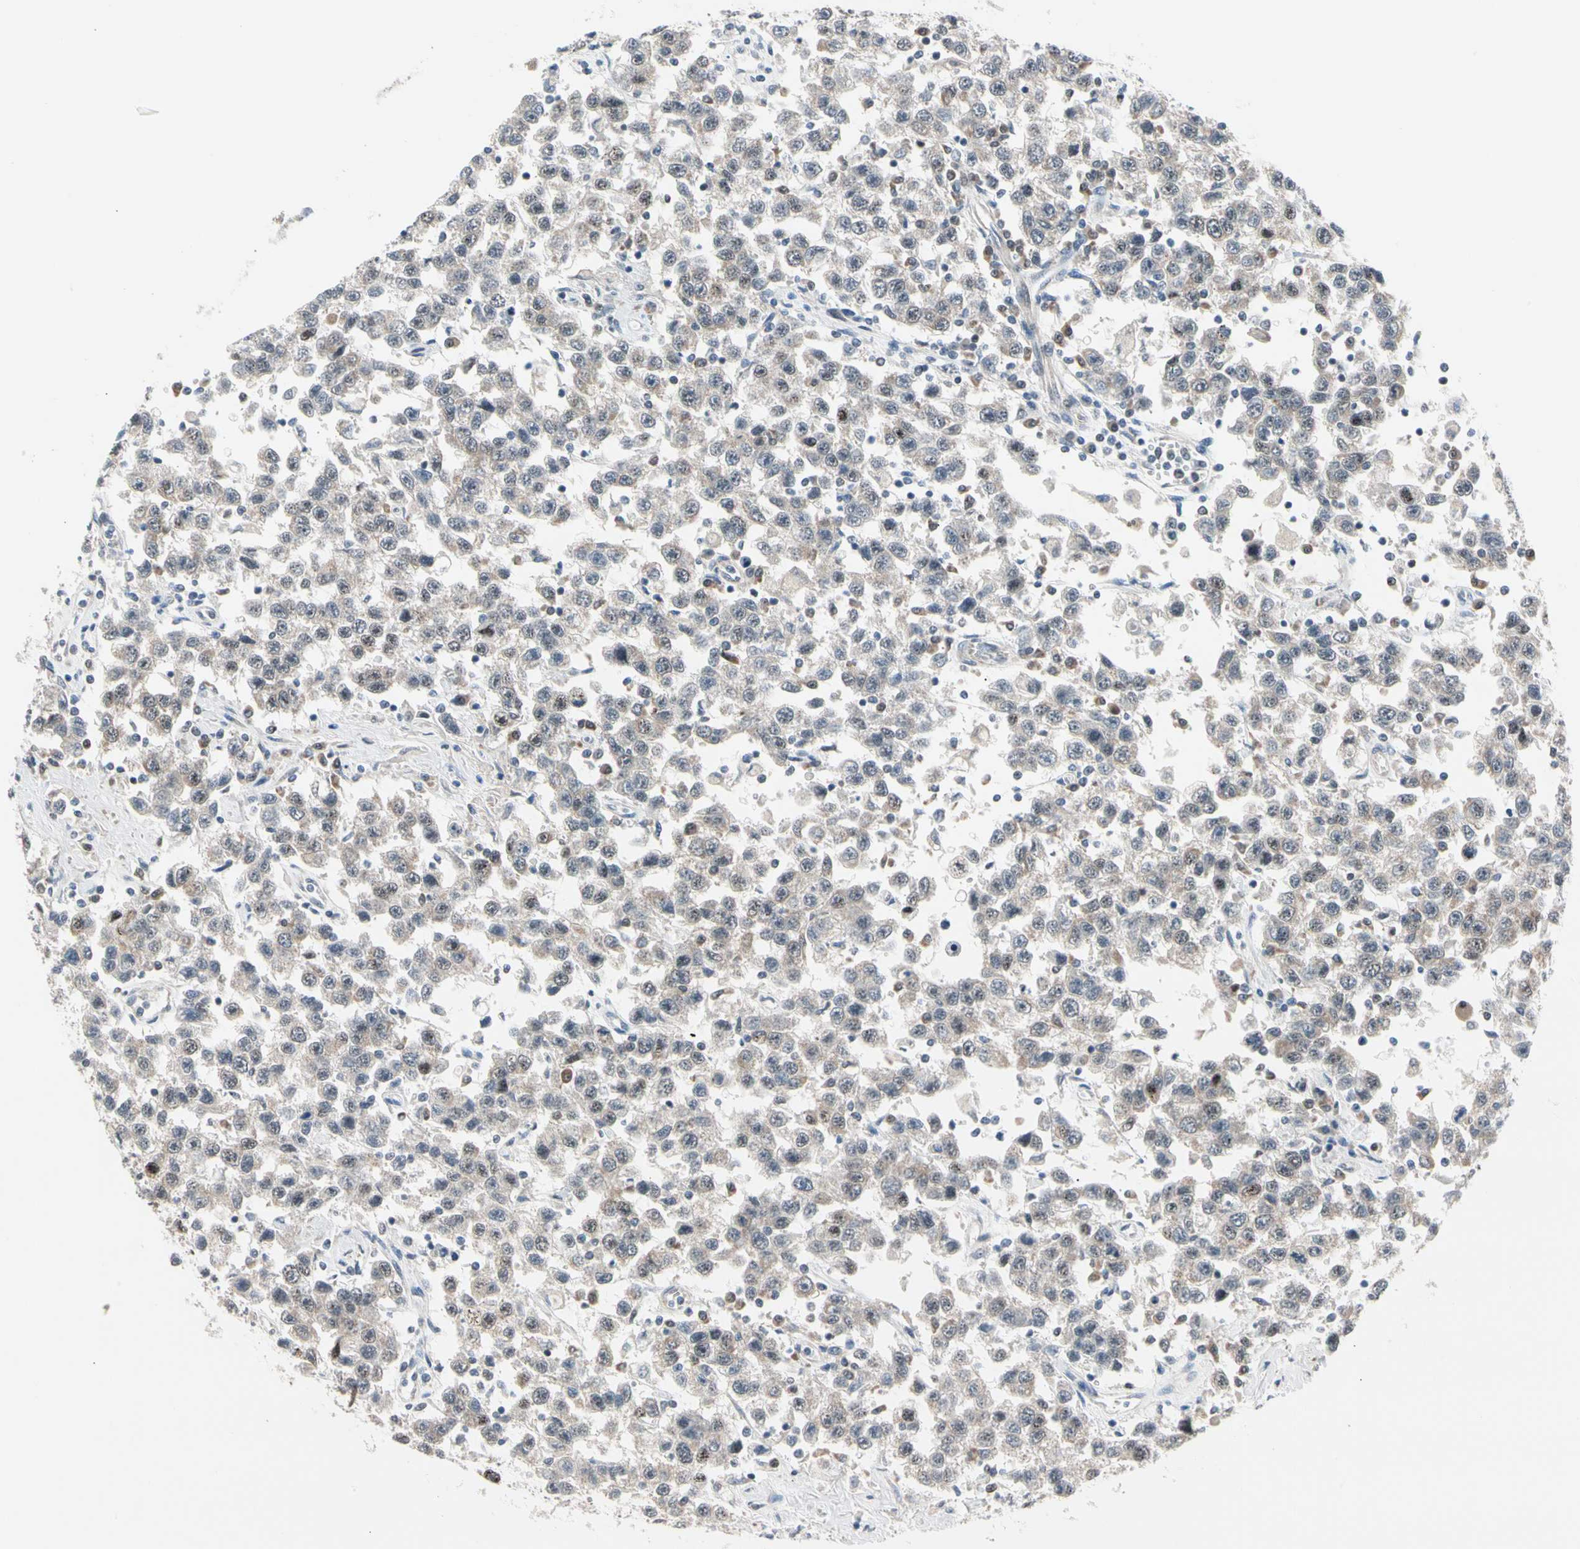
{"staining": {"intensity": "weak", "quantity": ">75%", "location": "cytoplasmic/membranous,nuclear"}, "tissue": "testis cancer", "cell_type": "Tumor cells", "image_type": "cancer", "snomed": [{"axis": "morphology", "description": "Seminoma, NOS"}, {"axis": "topography", "description": "Testis"}], "caption": "A low amount of weak cytoplasmic/membranous and nuclear staining is present in about >75% of tumor cells in testis cancer tissue. Nuclei are stained in blue.", "gene": "MARK1", "patient": {"sex": "male", "age": 41}}